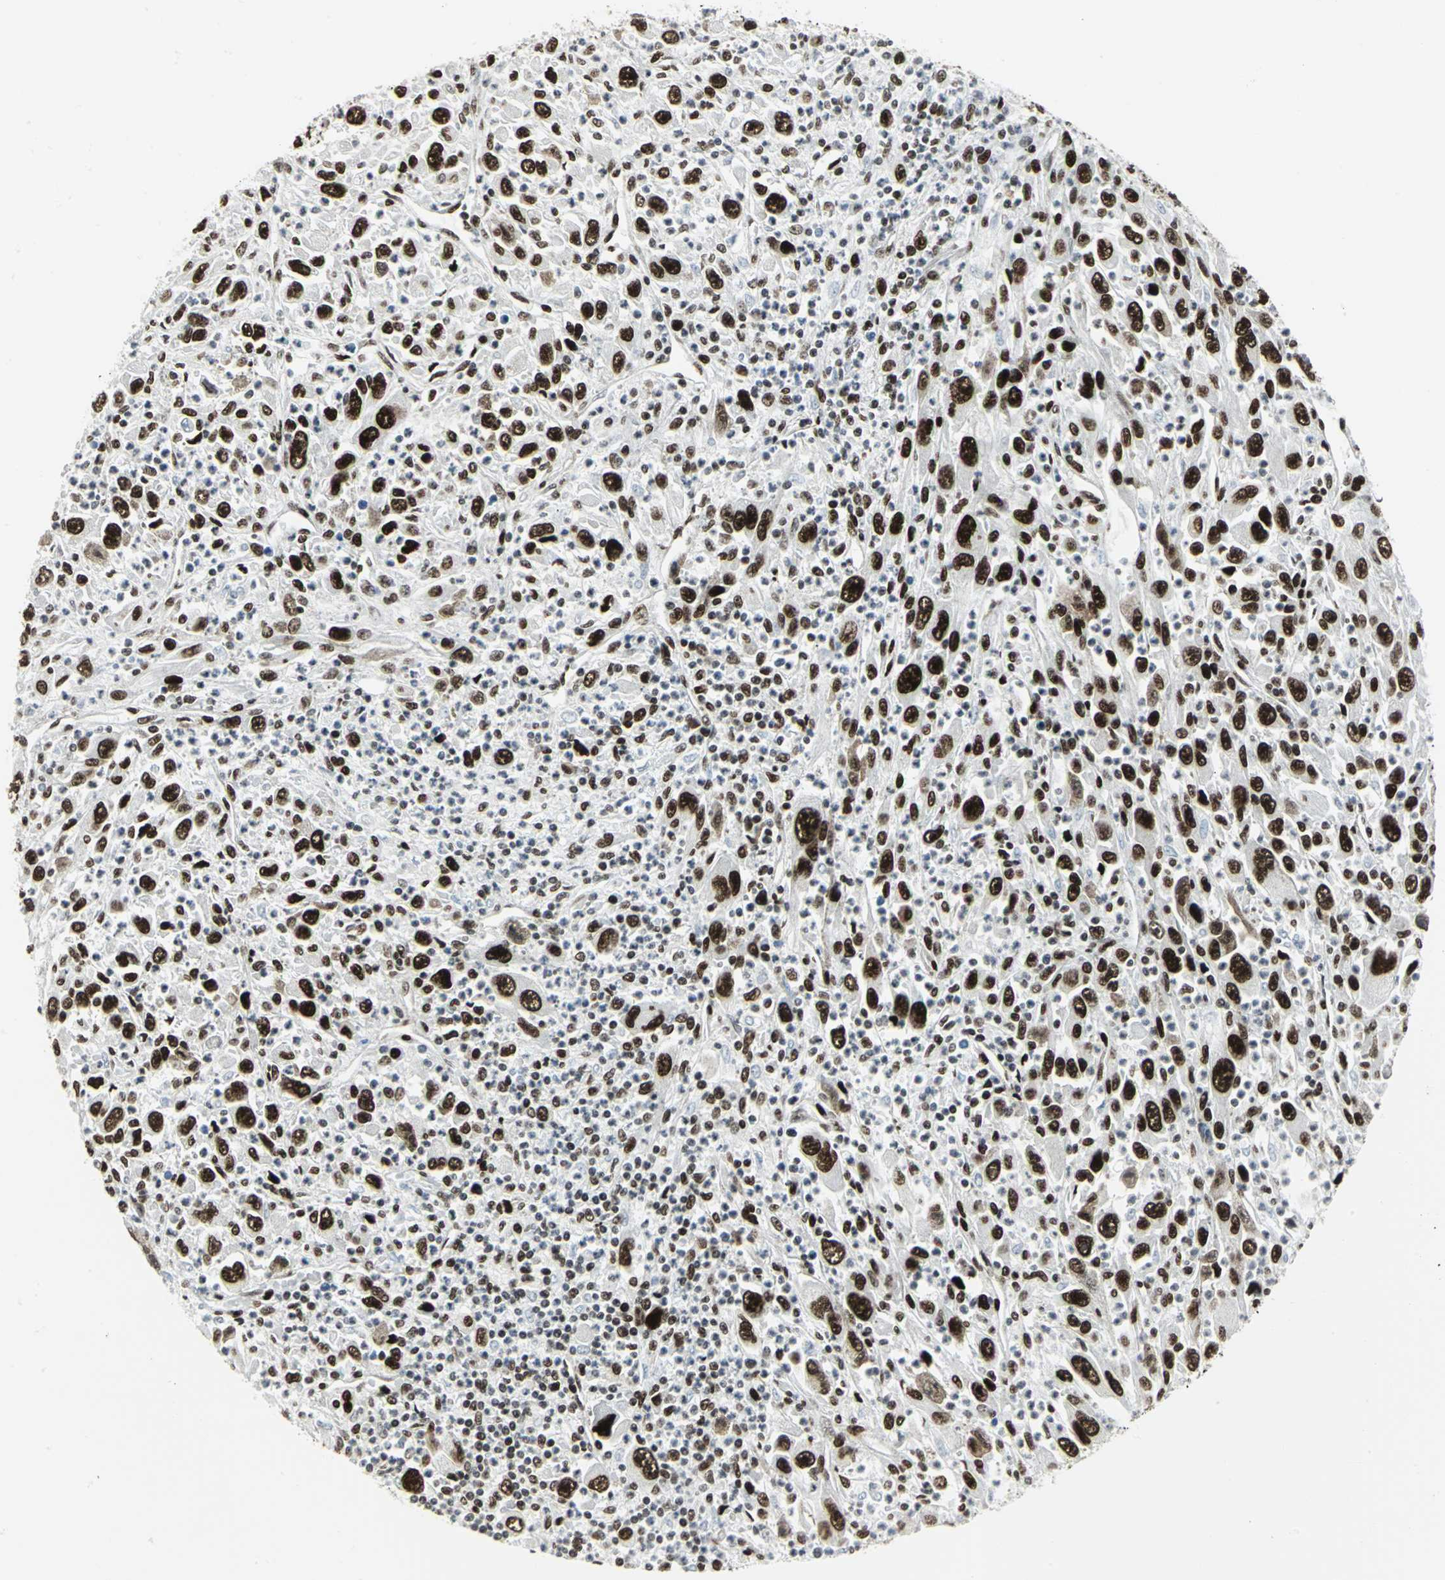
{"staining": {"intensity": "strong", "quantity": ">75%", "location": "nuclear"}, "tissue": "melanoma", "cell_type": "Tumor cells", "image_type": "cancer", "snomed": [{"axis": "morphology", "description": "Malignant melanoma, Metastatic site"}, {"axis": "topography", "description": "Skin"}], "caption": "Immunohistochemical staining of malignant melanoma (metastatic site) reveals high levels of strong nuclear staining in about >75% of tumor cells. The staining was performed using DAB to visualize the protein expression in brown, while the nuclei were stained in blue with hematoxylin (Magnification: 20x).", "gene": "SMARCA4", "patient": {"sex": "female", "age": 56}}